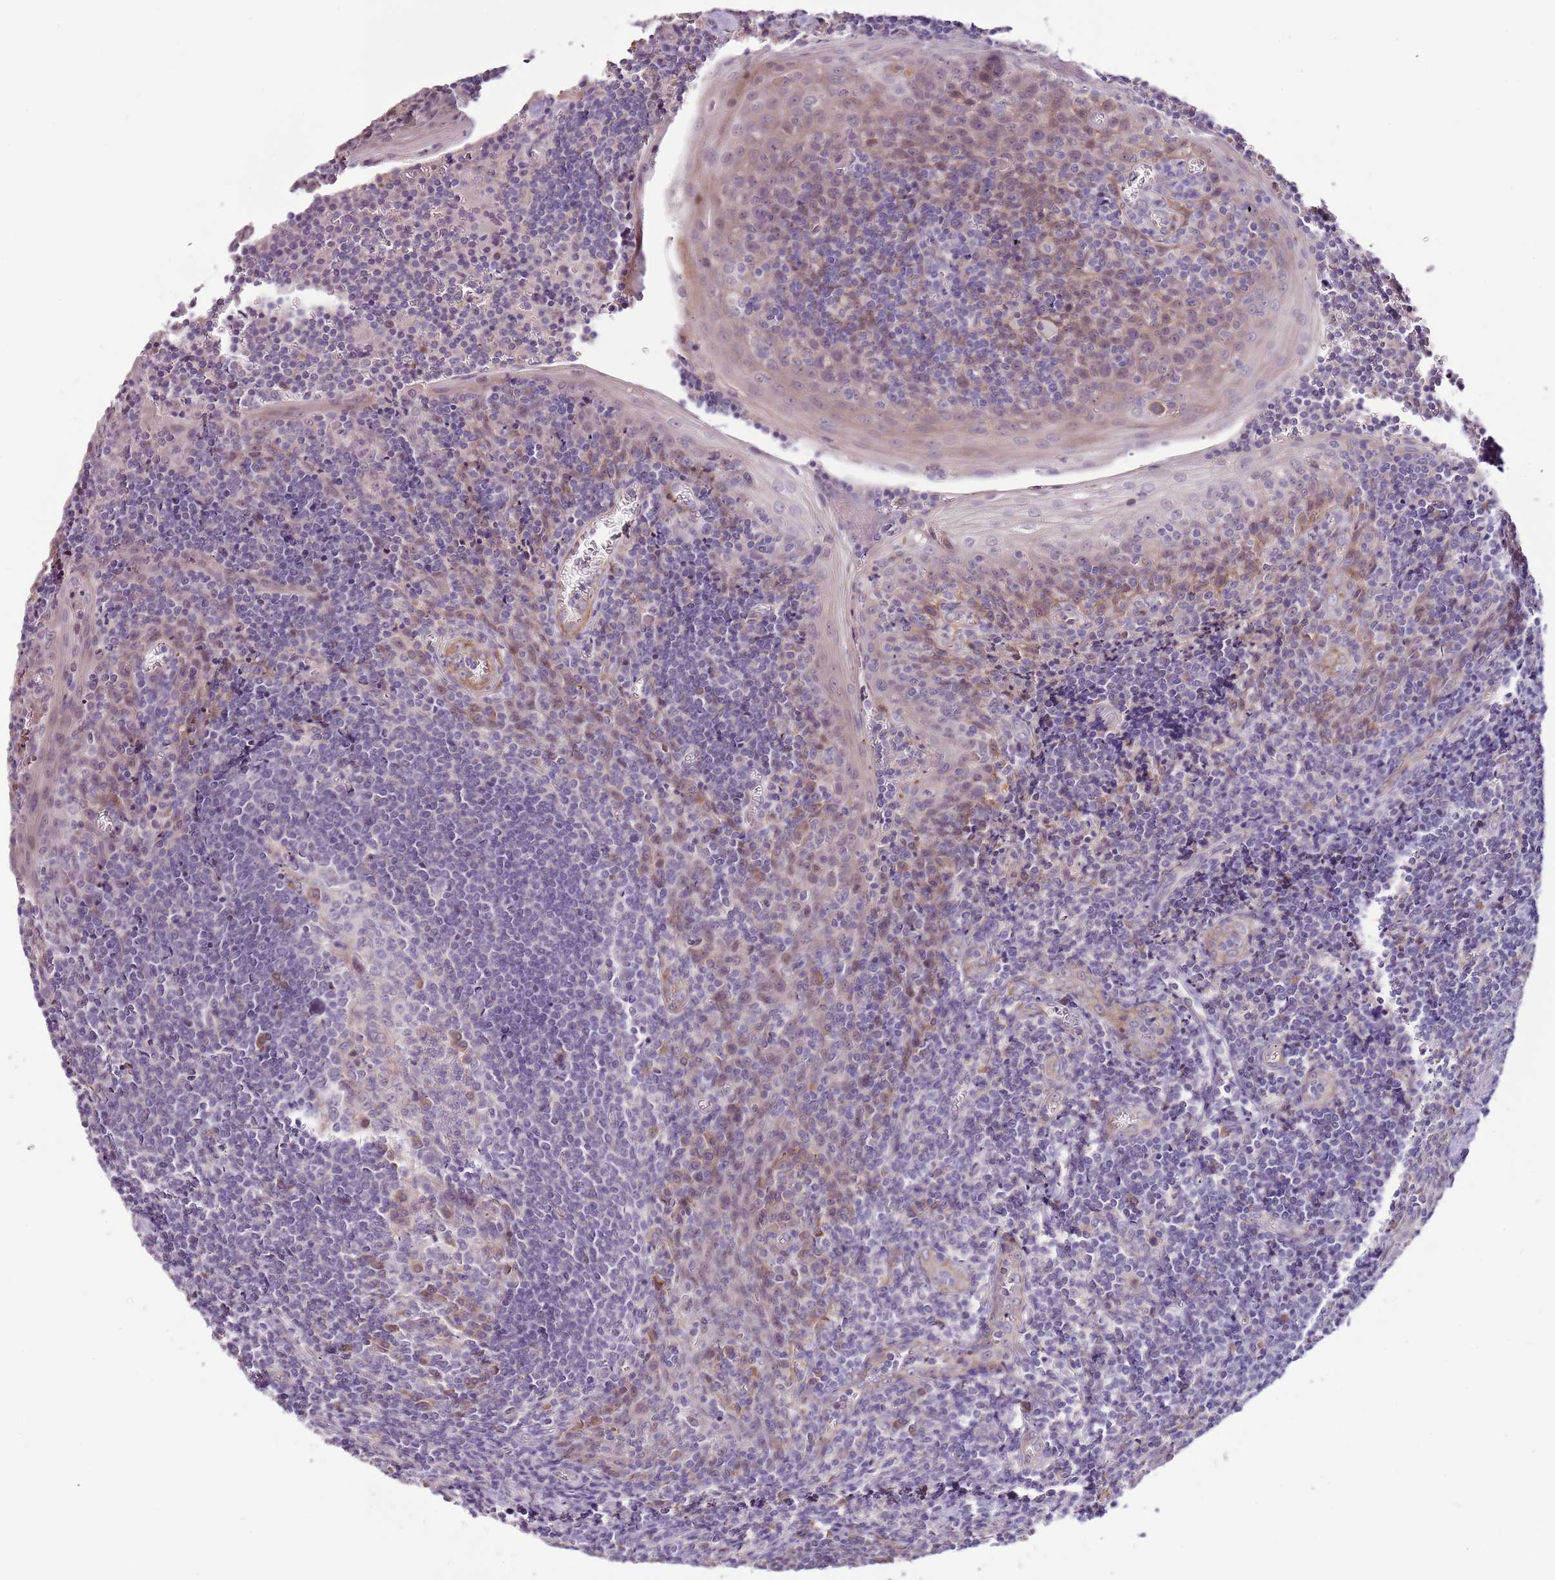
{"staining": {"intensity": "moderate", "quantity": "<25%", "location": "cytoplasmic/membranous"}, "tissue": "tonsil", "cell_type": "Germinal center cells", "image_type": "normal", "snomed": [{"axis": "morphology", "description": "Normal tissue, NOS"}, {"axis": "topography", "description": "Tonsil"}], "caption": "The image displays immunohistochemical staining of normal tonsil. There is moderate cytoplasmic/membranous staining is present in about <25% of germinal center cells.", "gene": "NKX2", "patient": {"sex": "male", "age": 27}}